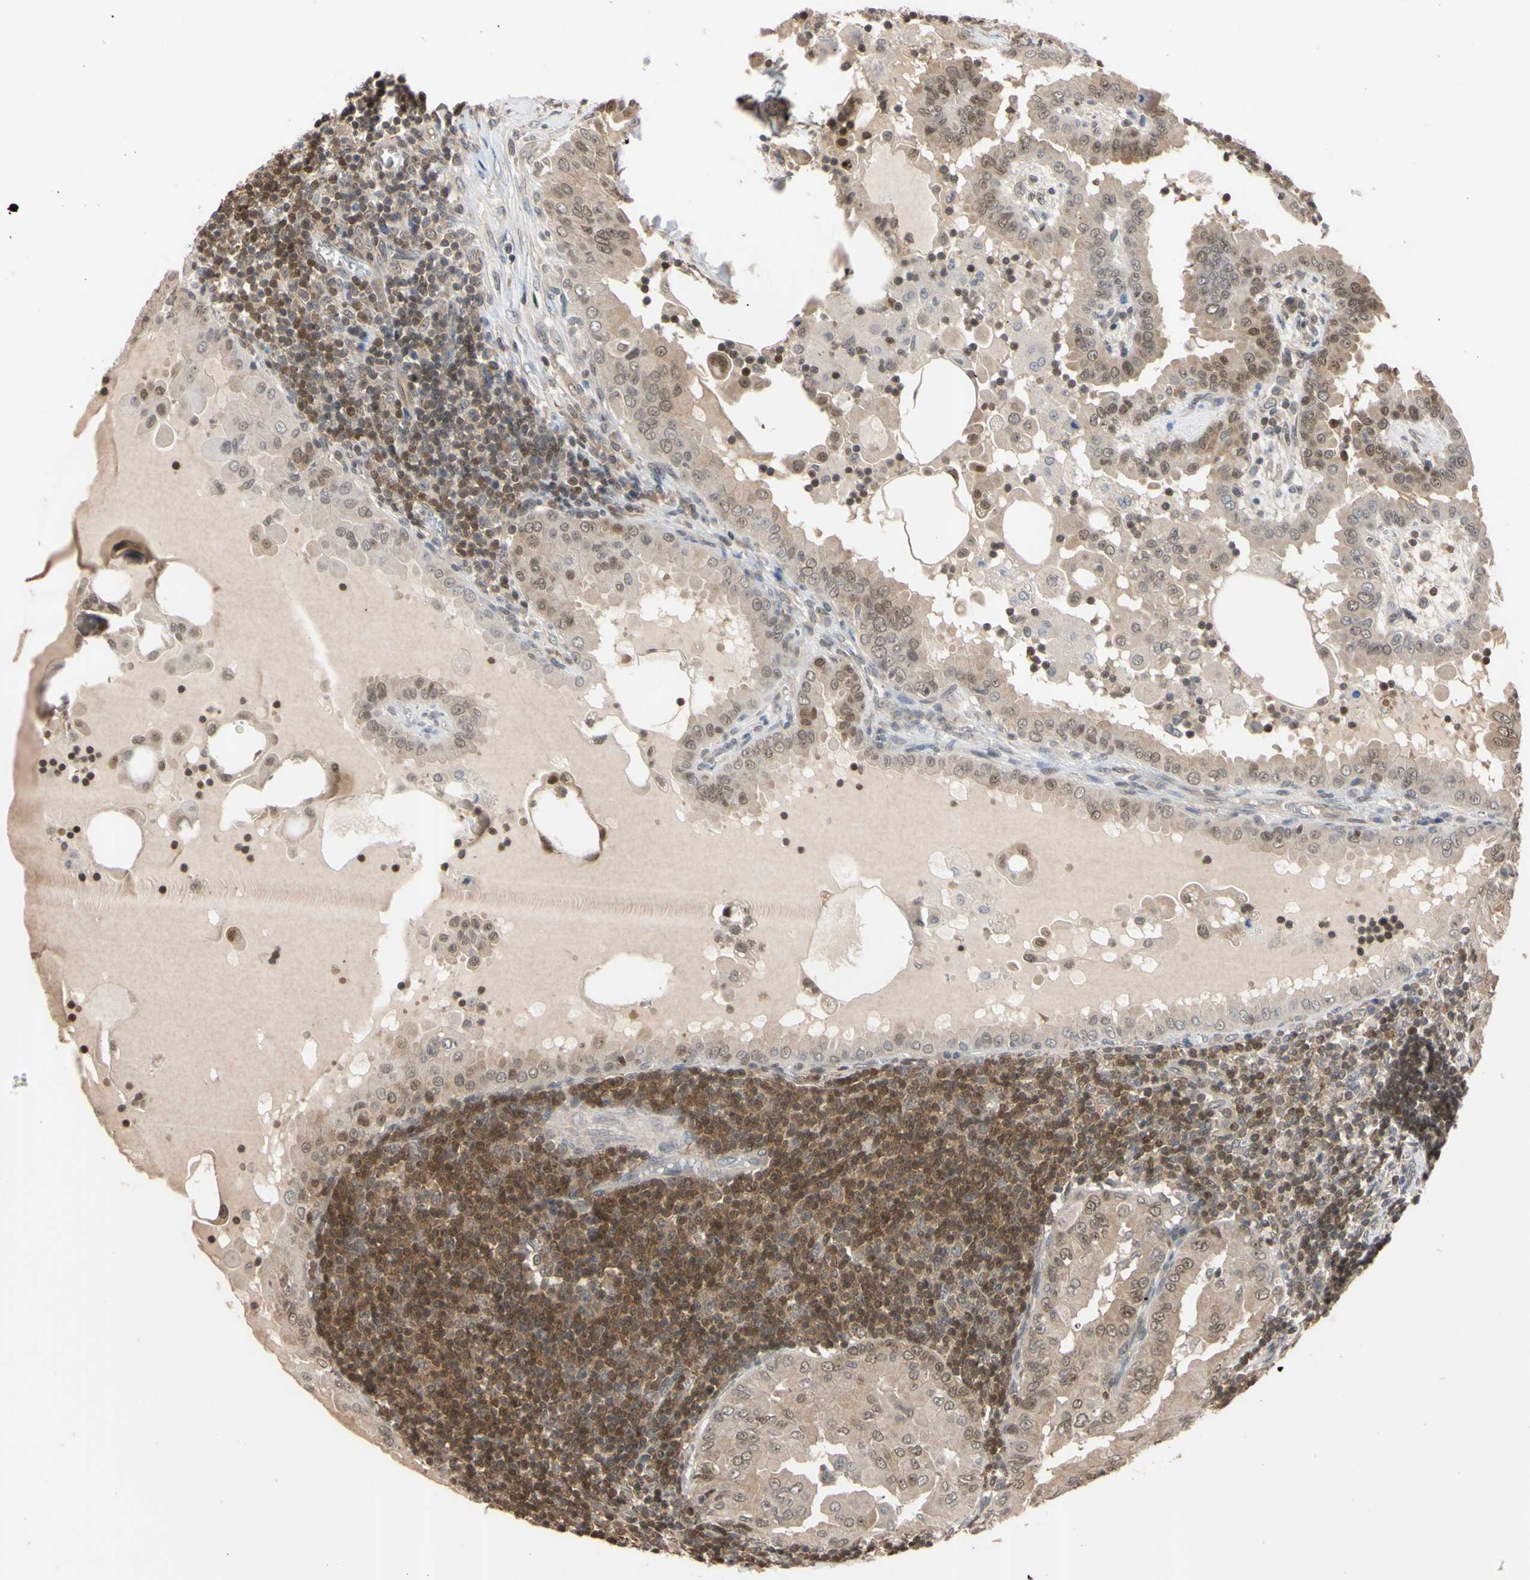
{"staining": {"intensity": "weak", "quantity": "25%-75%", "location": "cytoplasmic/membranous,nuclear"}, "tissue": "thyroid cancer", "cell_type": "Tumor cells", "image_type": "cancer", "snomed": [{"axis": "morphology", "description": "Papillary adenocarcinoma, NOS"}, {"axis": "topography", "description": "Thyroid gland"}], "caption": "The photomicrograph shows staining of papillary adenocarcinoma (thyroid), revealing weak cytoplasmic/membranous and nuclear protein expression (brown color) within tumor cells. The staining is performed using DAB brown chromogen to label protein expression. The nuclei are counter-stained blue using hematoxylin.", "gene": "UBE2I", "patient": {"sex": "male", "age": 33}}